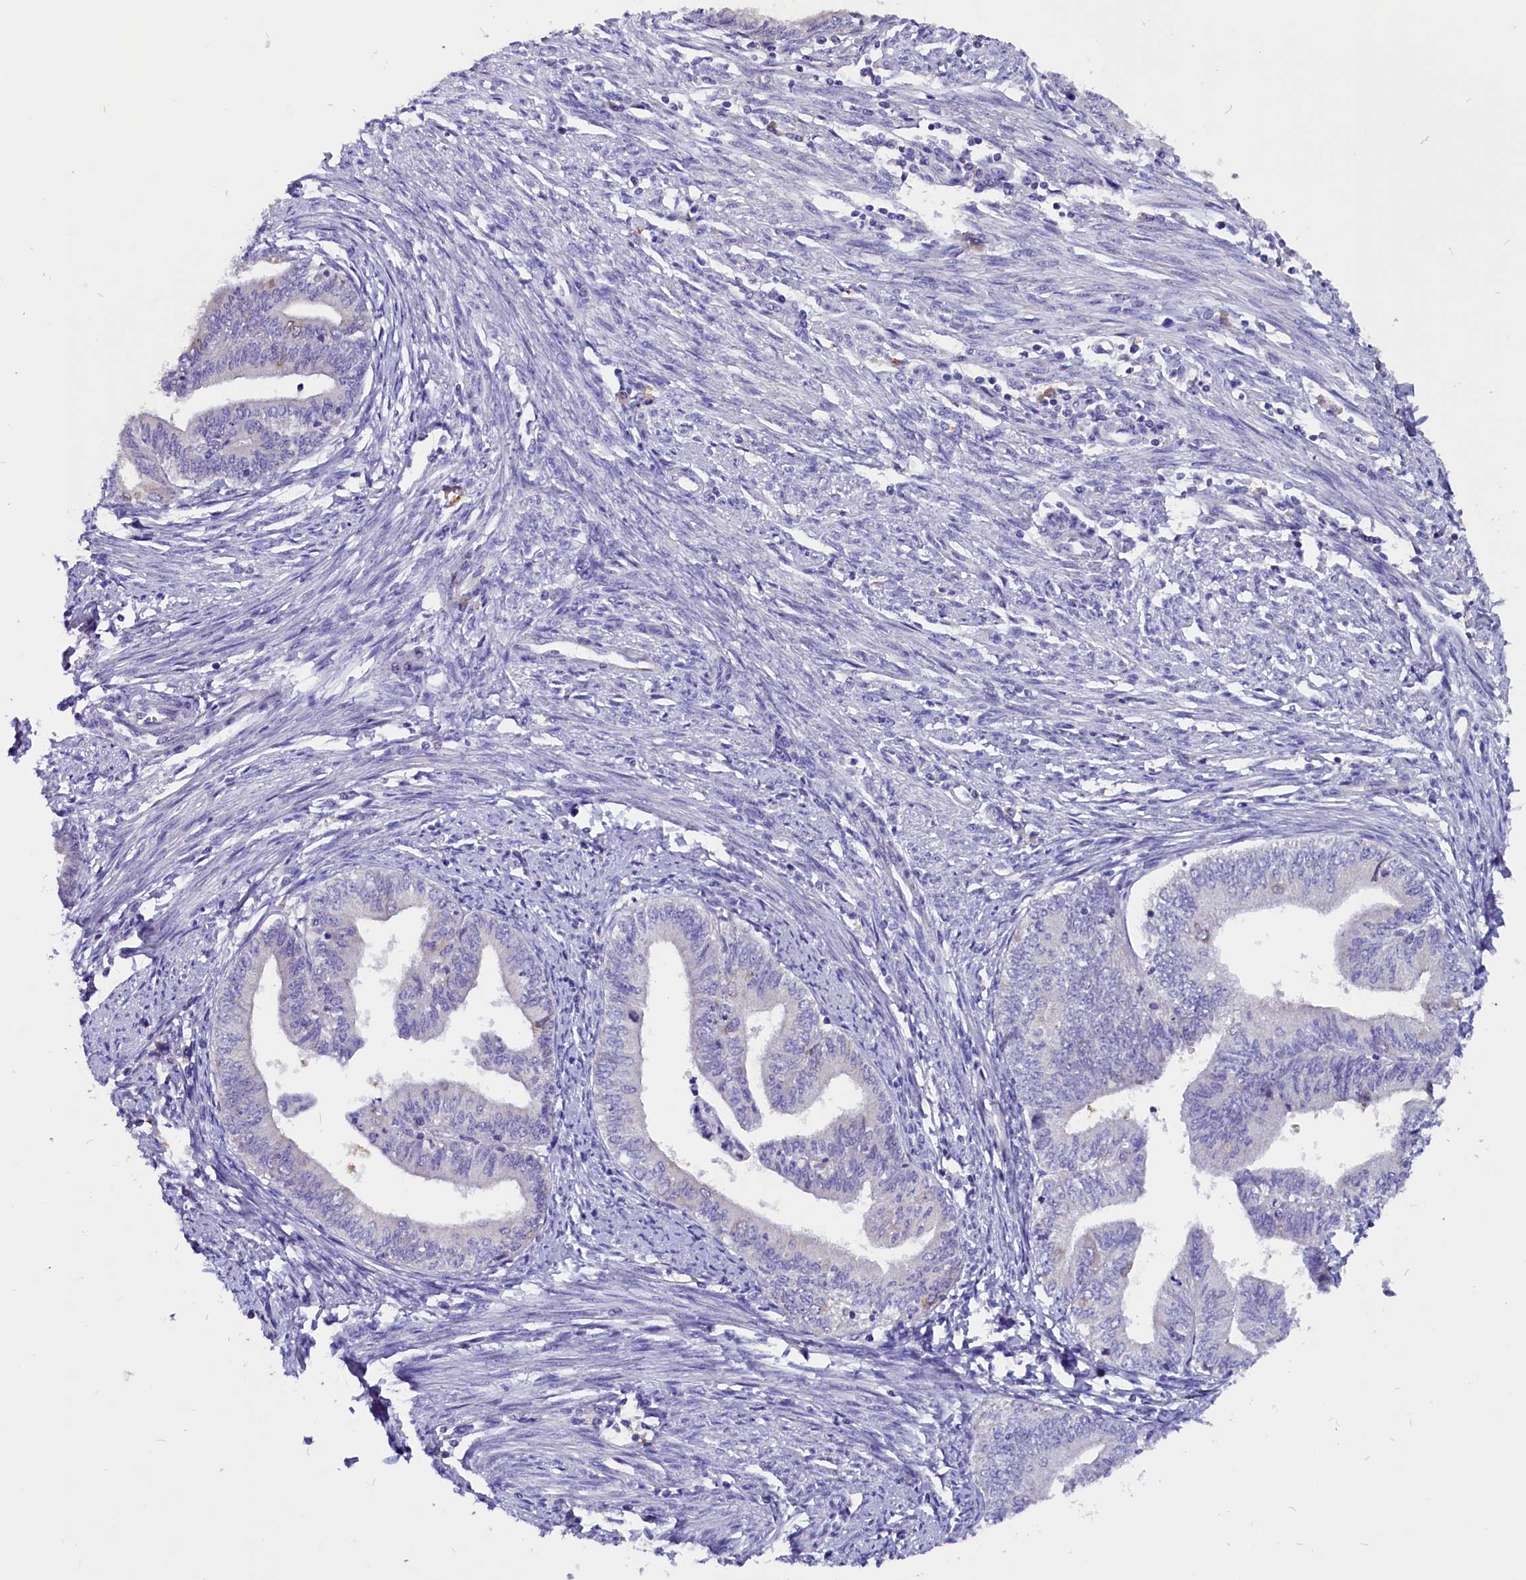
{"staining": {"intensity": "negative", "quantity": "none", "location": "none"}, "tissue": "endometrial cancer", "cell_type": "Tumor cells", "image_type": "cancer", "snomed": [{"axis": "morphology", "description": "Adenocarcinoma, NOS"}, {"axis": "topography", "description": "Endometrium"}], "caption": "Tumor cells show no significant expression in endometrial cancer.", "gene": "CCBE1", "patient": {"sex": "female", "age": 66}}